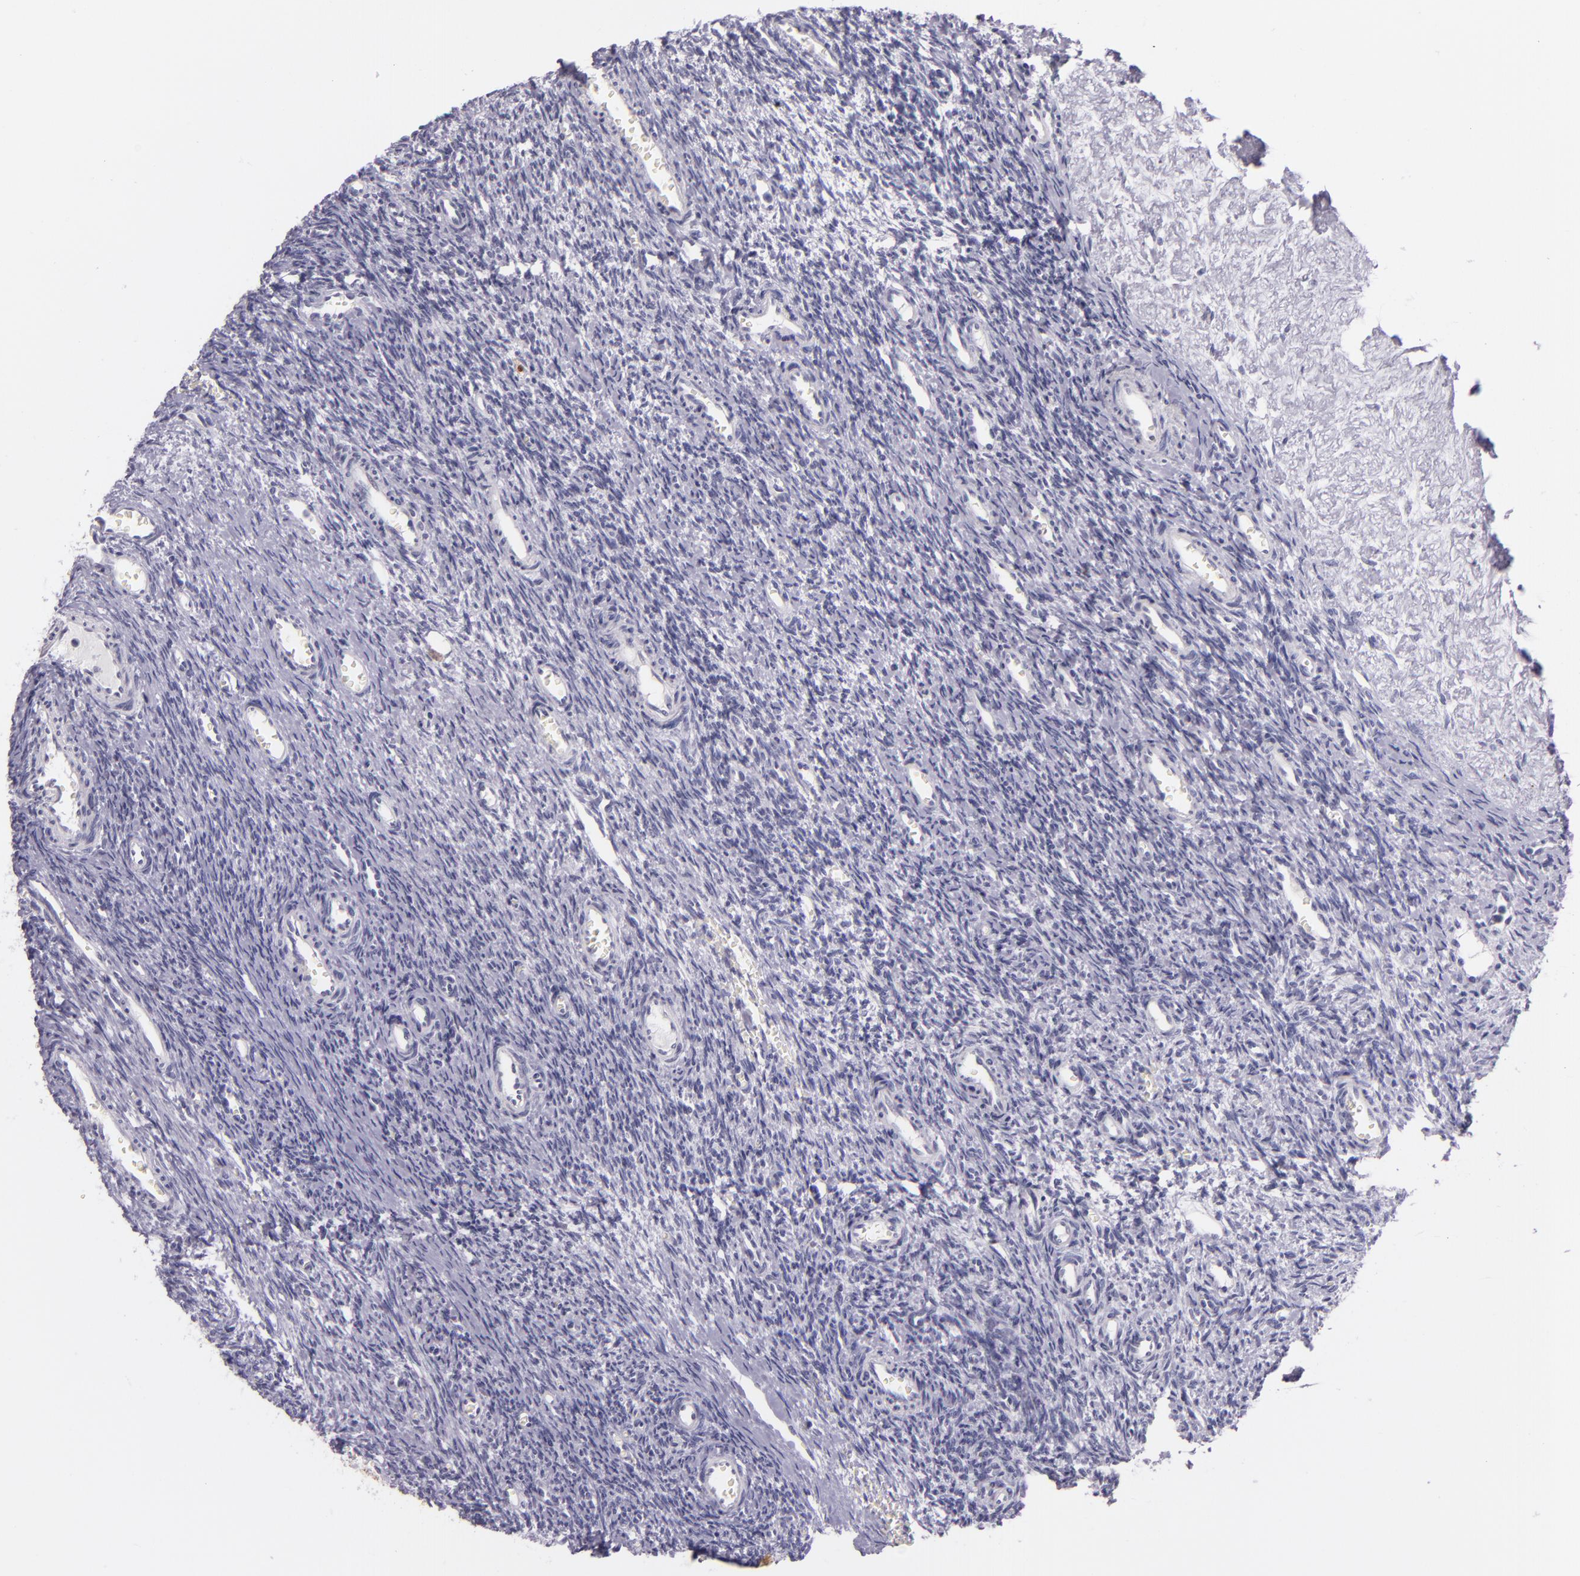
{"staining": {"intensity": "negative", "quantity": "none", "location": "none"}, "tissue": "ovary", "cell_type": "Follicle cells", "image_type": "normal", "snomed": [{"axis": "morphology", "description": "Normal tissue, NOS"}, {"axis": "topography", "description": "Ovary"}], "caption": "DAB (3,3'-diaminobenzidine) immunohistochemical staining of benign ovary exhibits no significant expression in follicle cells. Brightfield microscopy of immunohistochemistry (IHC) stained with DAB (3,3'-diaminobenzidine) (brown) and hematoxylin (blue), captured at high magnification.", "gene": "MT1A", "patient": {"sex": "female", "age": 39}}